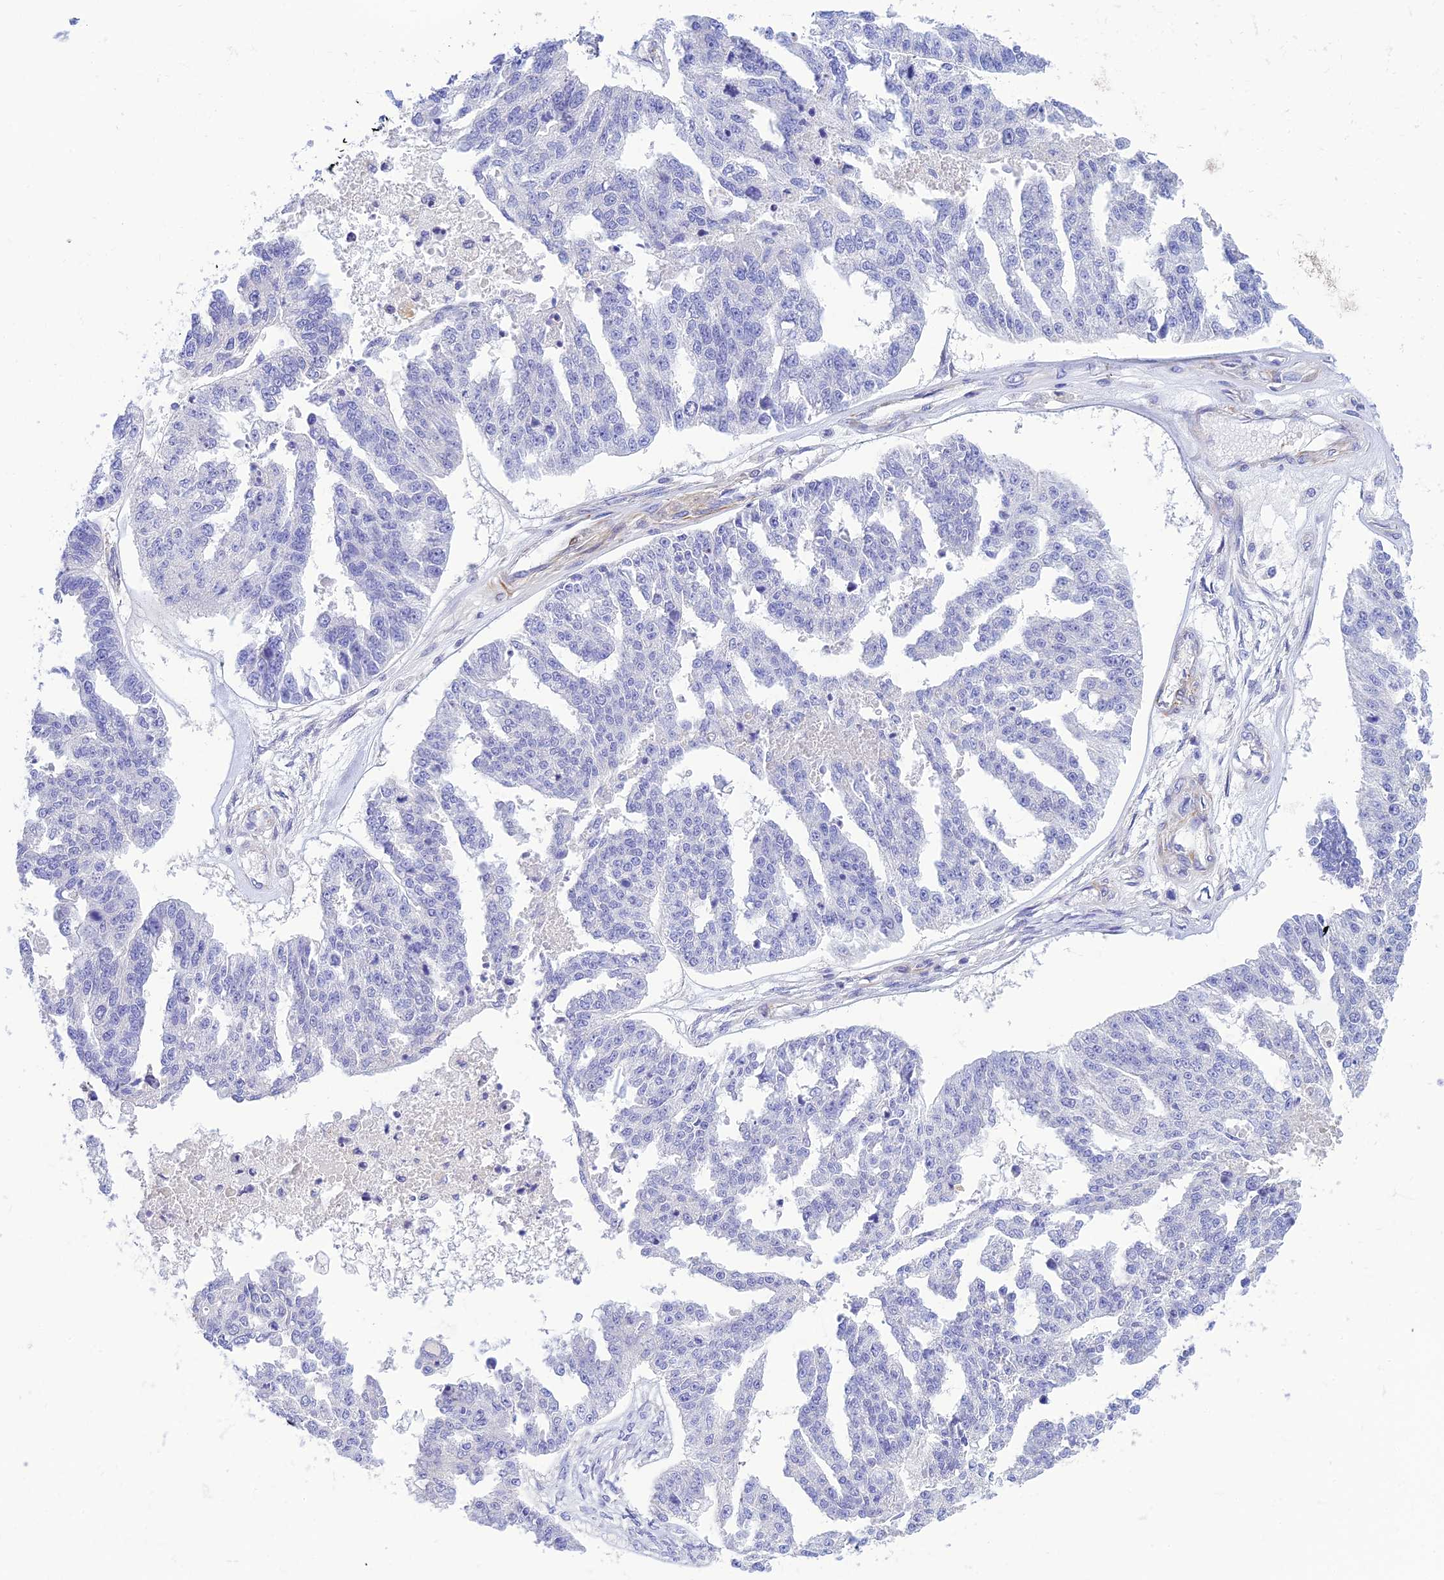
{"staining": {"intensity": "negative", "quantity": "none", "location": "none"}, "tissue": "ovarian cancer", "cell_type": "Tumor cells", "image_type": "cancer", "snomed": [{"axis": "morphology", "description": "Cystadenocarcinoma, serous, NOS"}, {"axis": "topography", "description": "Ovary"}], "caption": "Immunohistochemistry image of ovarian cancer (serous cystadenocarcinoma) stained for a protein (brown), which exhibits no positivity in tumor cells. Nuclei are stained in blue.", "gene": "ZDHHC16", "patient": {"sex": "female", "age": 58}}